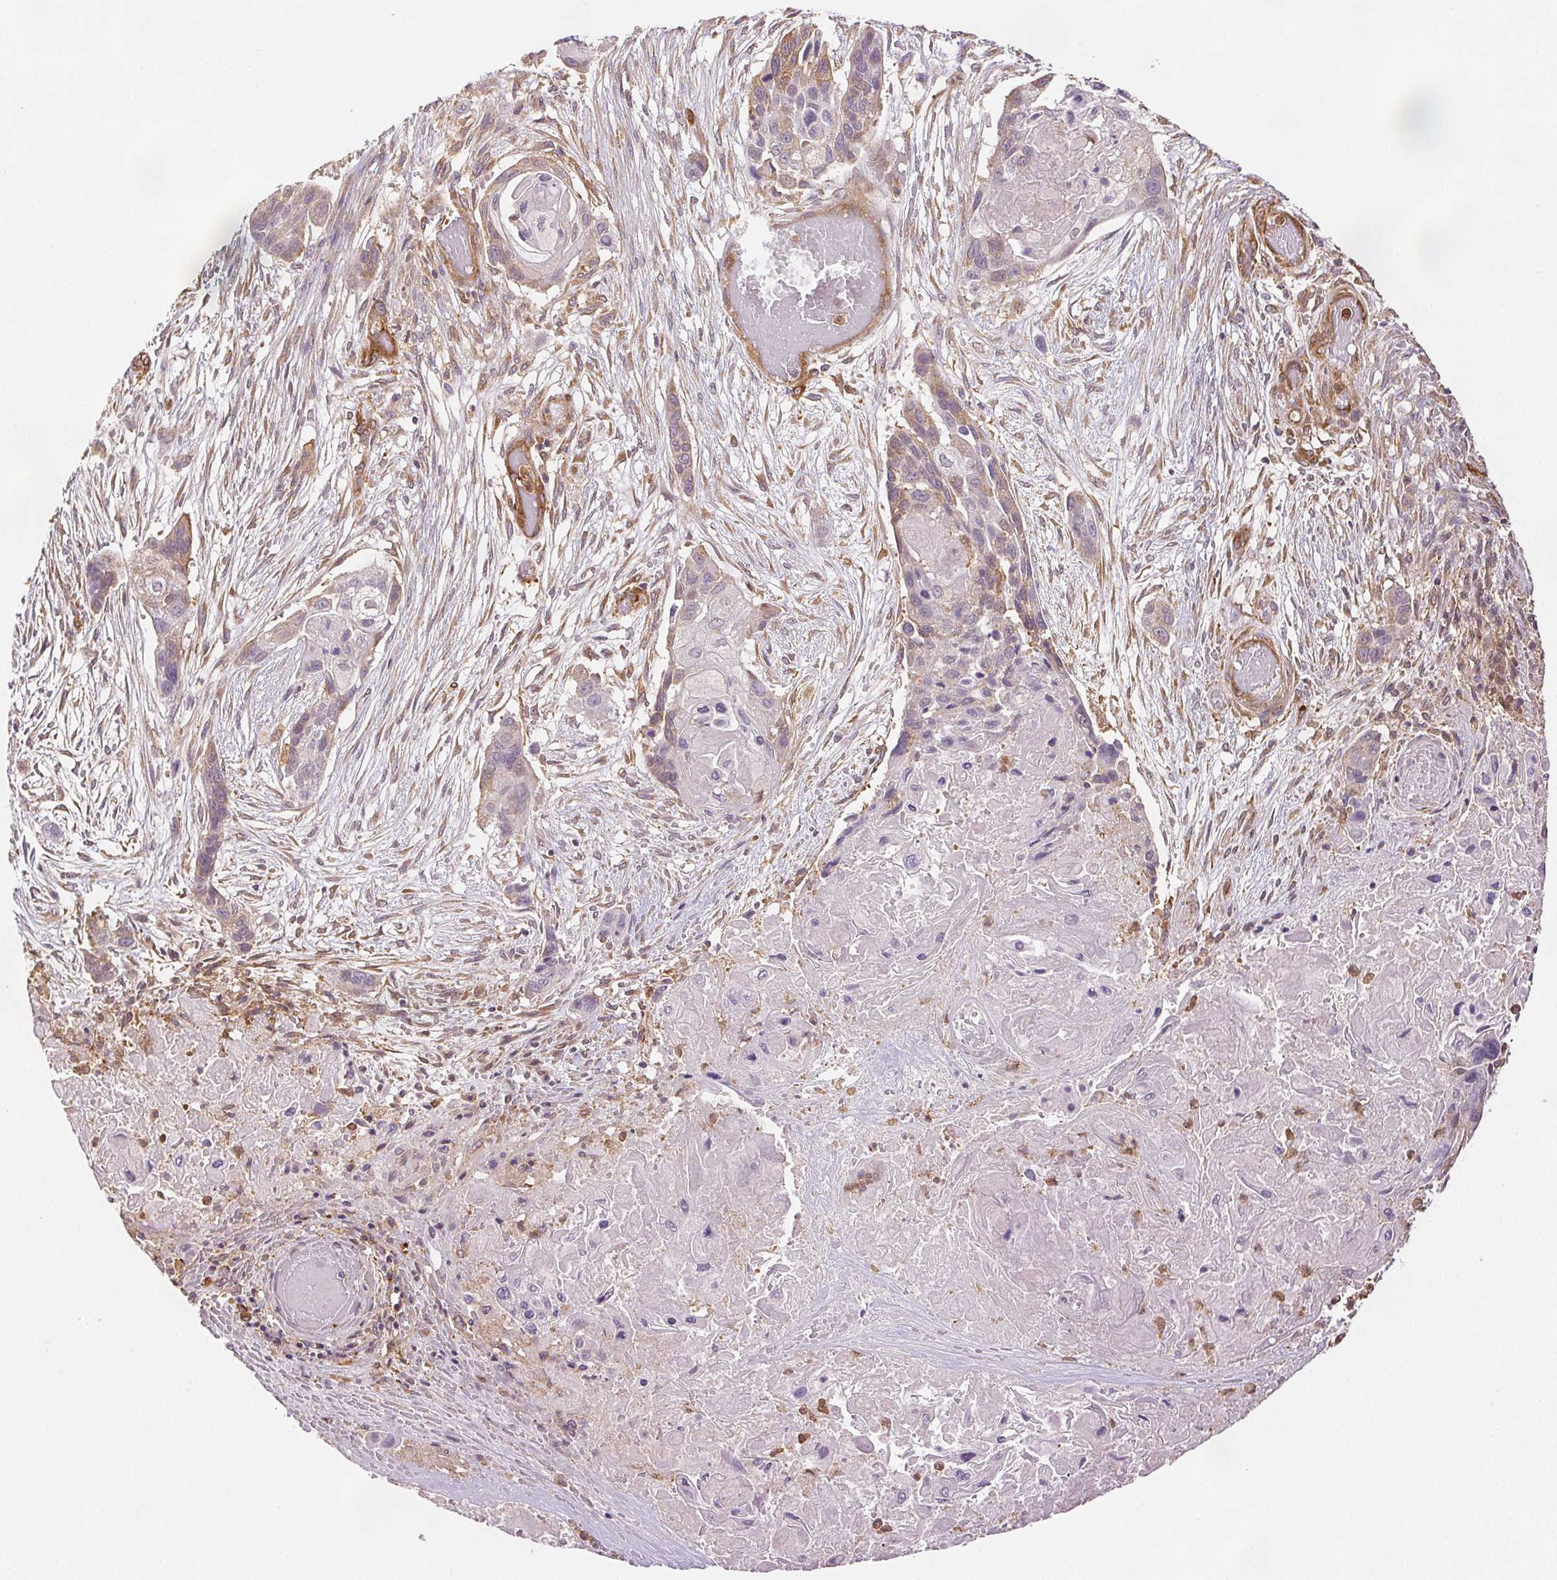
{"staining": {"intensity": "weak", "quantity": "<25%", "location": "cytoplasmic/membranous"}, "tissue": "lung cancer", "cell_type": "Tumor cells", "image_type": "cancer", "snomed": [{"axis": "morphology", "description": "Squamous cell carcinoma, NOS"}, {"axis": "topography", "description": "Lung"}], "caption": "Tumor cells show no significant staining in lung cancer (squamous cell carcinoma).", "gene": "DIAPH2", "patient": {"sex": "male", "age": 69}}